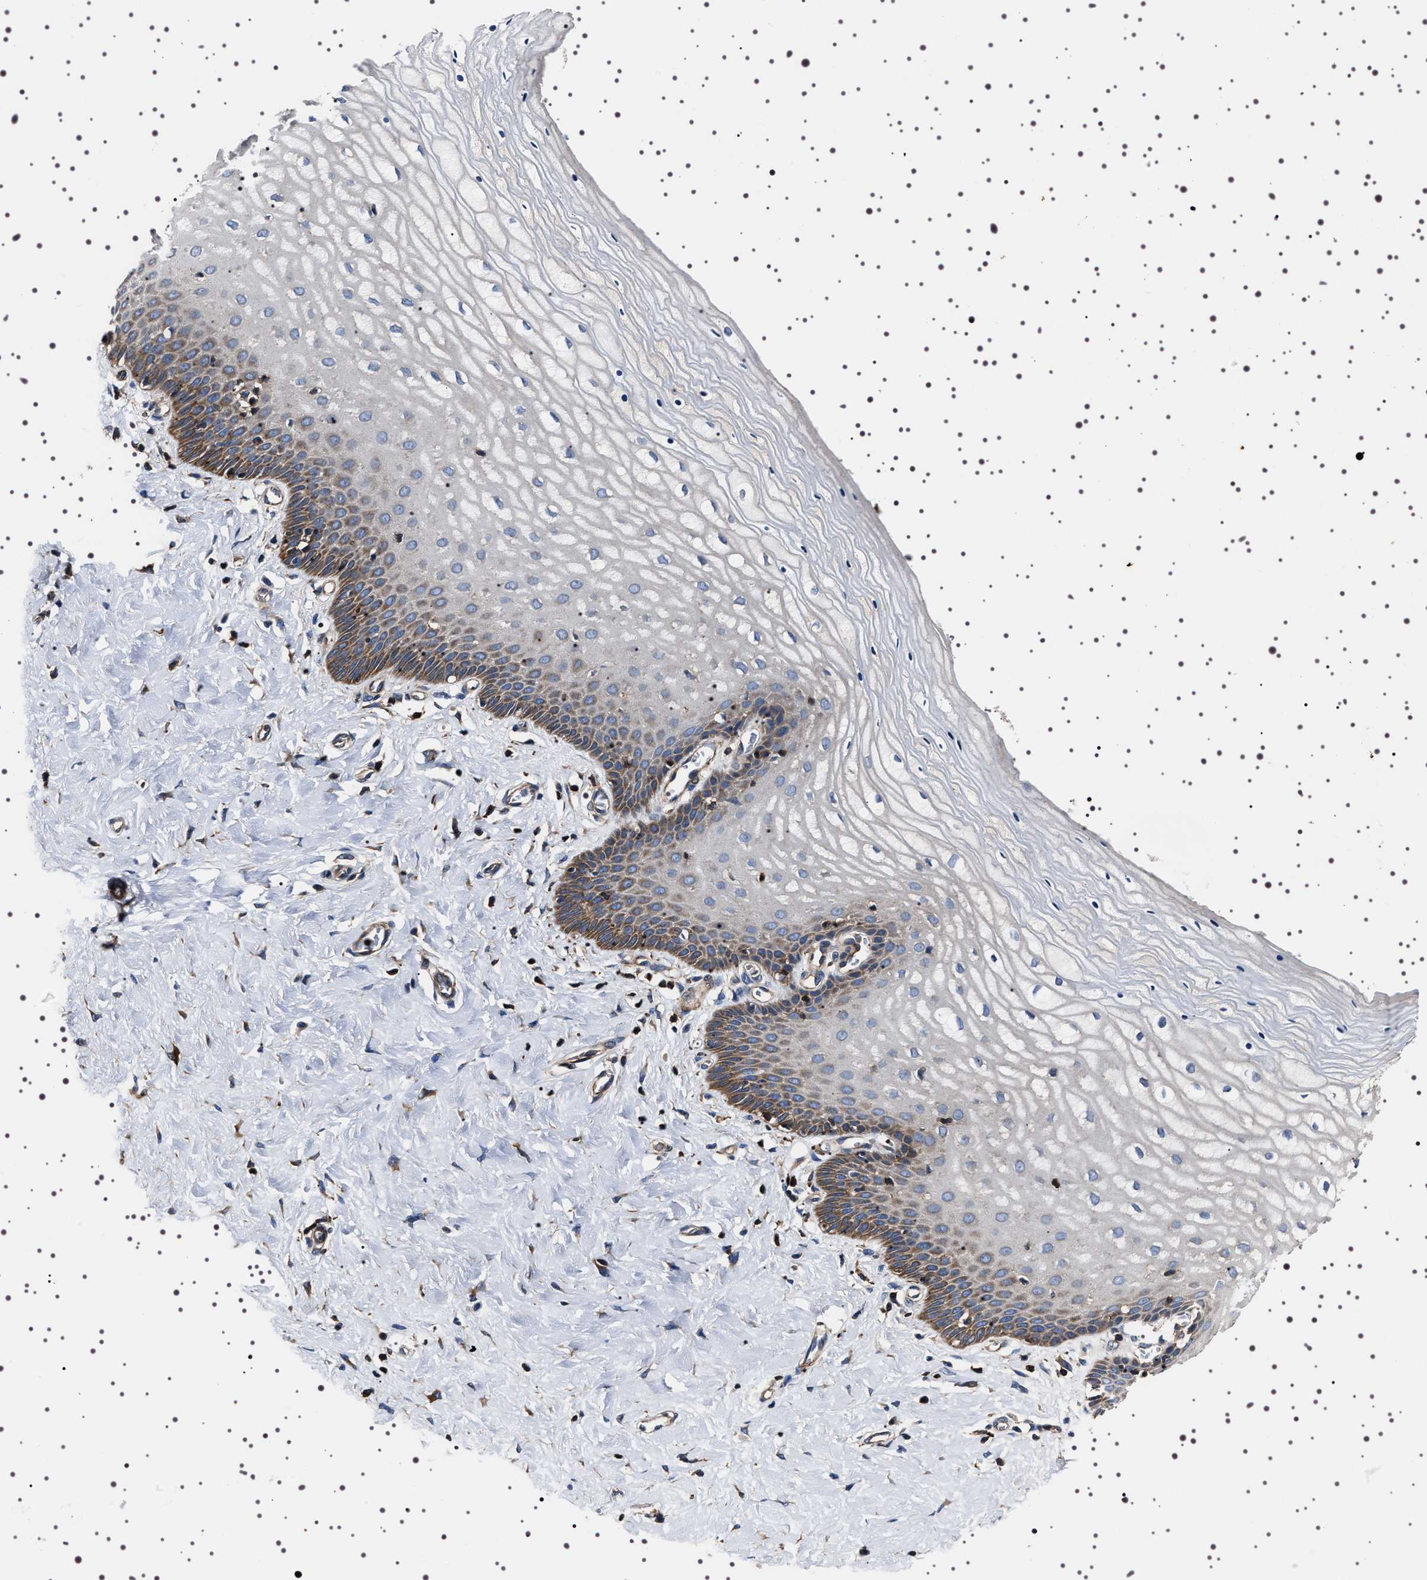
{"staining": {"intensity": "moderate", "quantity": "25%-75%", "location": "cytoplasmic/membranous"}, "tissue": "cervix", "cell_type": "Squamous epithelial cells", "image_type": "normal", "snomed": [{"axis": "morphology", "description": "Normal tissue, NOS"}, {"axis": "topography", "description": "Cervix"}], "caption": "IHC of normal cervix reveals medium levels of moderate cytoplasmic/membranous expression in approximately 25%-75% of squamous epithelial cells.", "gene": "WDR1", "patient": {"sex": "female", "age": 55}}